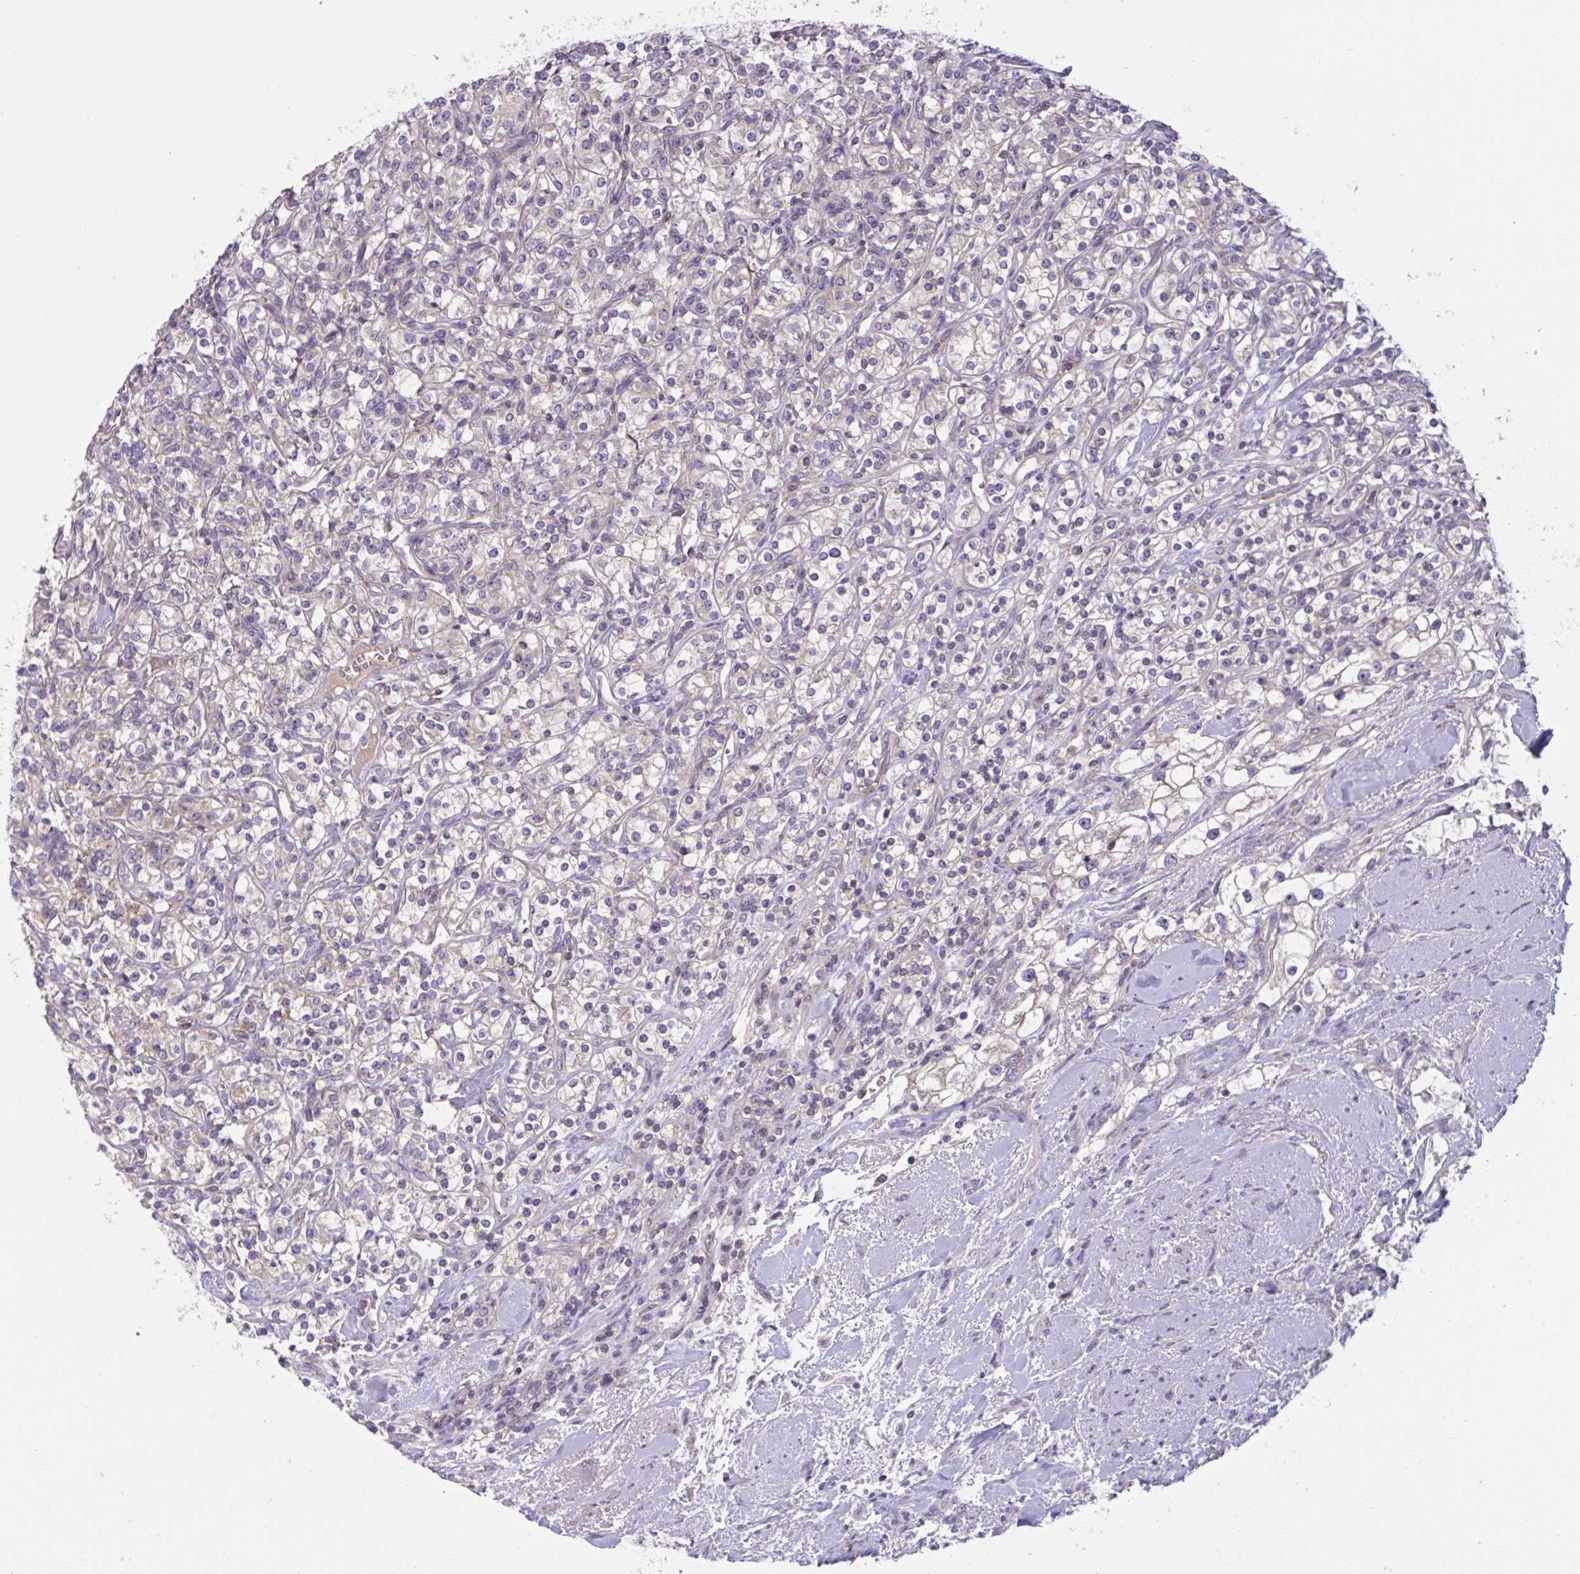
{"staining": {"intensity": "negative", "quantity": "none", "location": "none"}, "tissue": "renal cancer", "cell_type": "Tumor cells", "image_type": "cancer", "snomed": [{"axis": "morphology", "description": "Adenocarcinoma, NOS"}, {"axis": "topography", "description": "Kidney"}], "caption": "Tumor cells are negative for protein expression in human renal cancer (adenocarcinoma).", "gene": "WNT9B", "patient": {"sex": "male", "age": 77}}